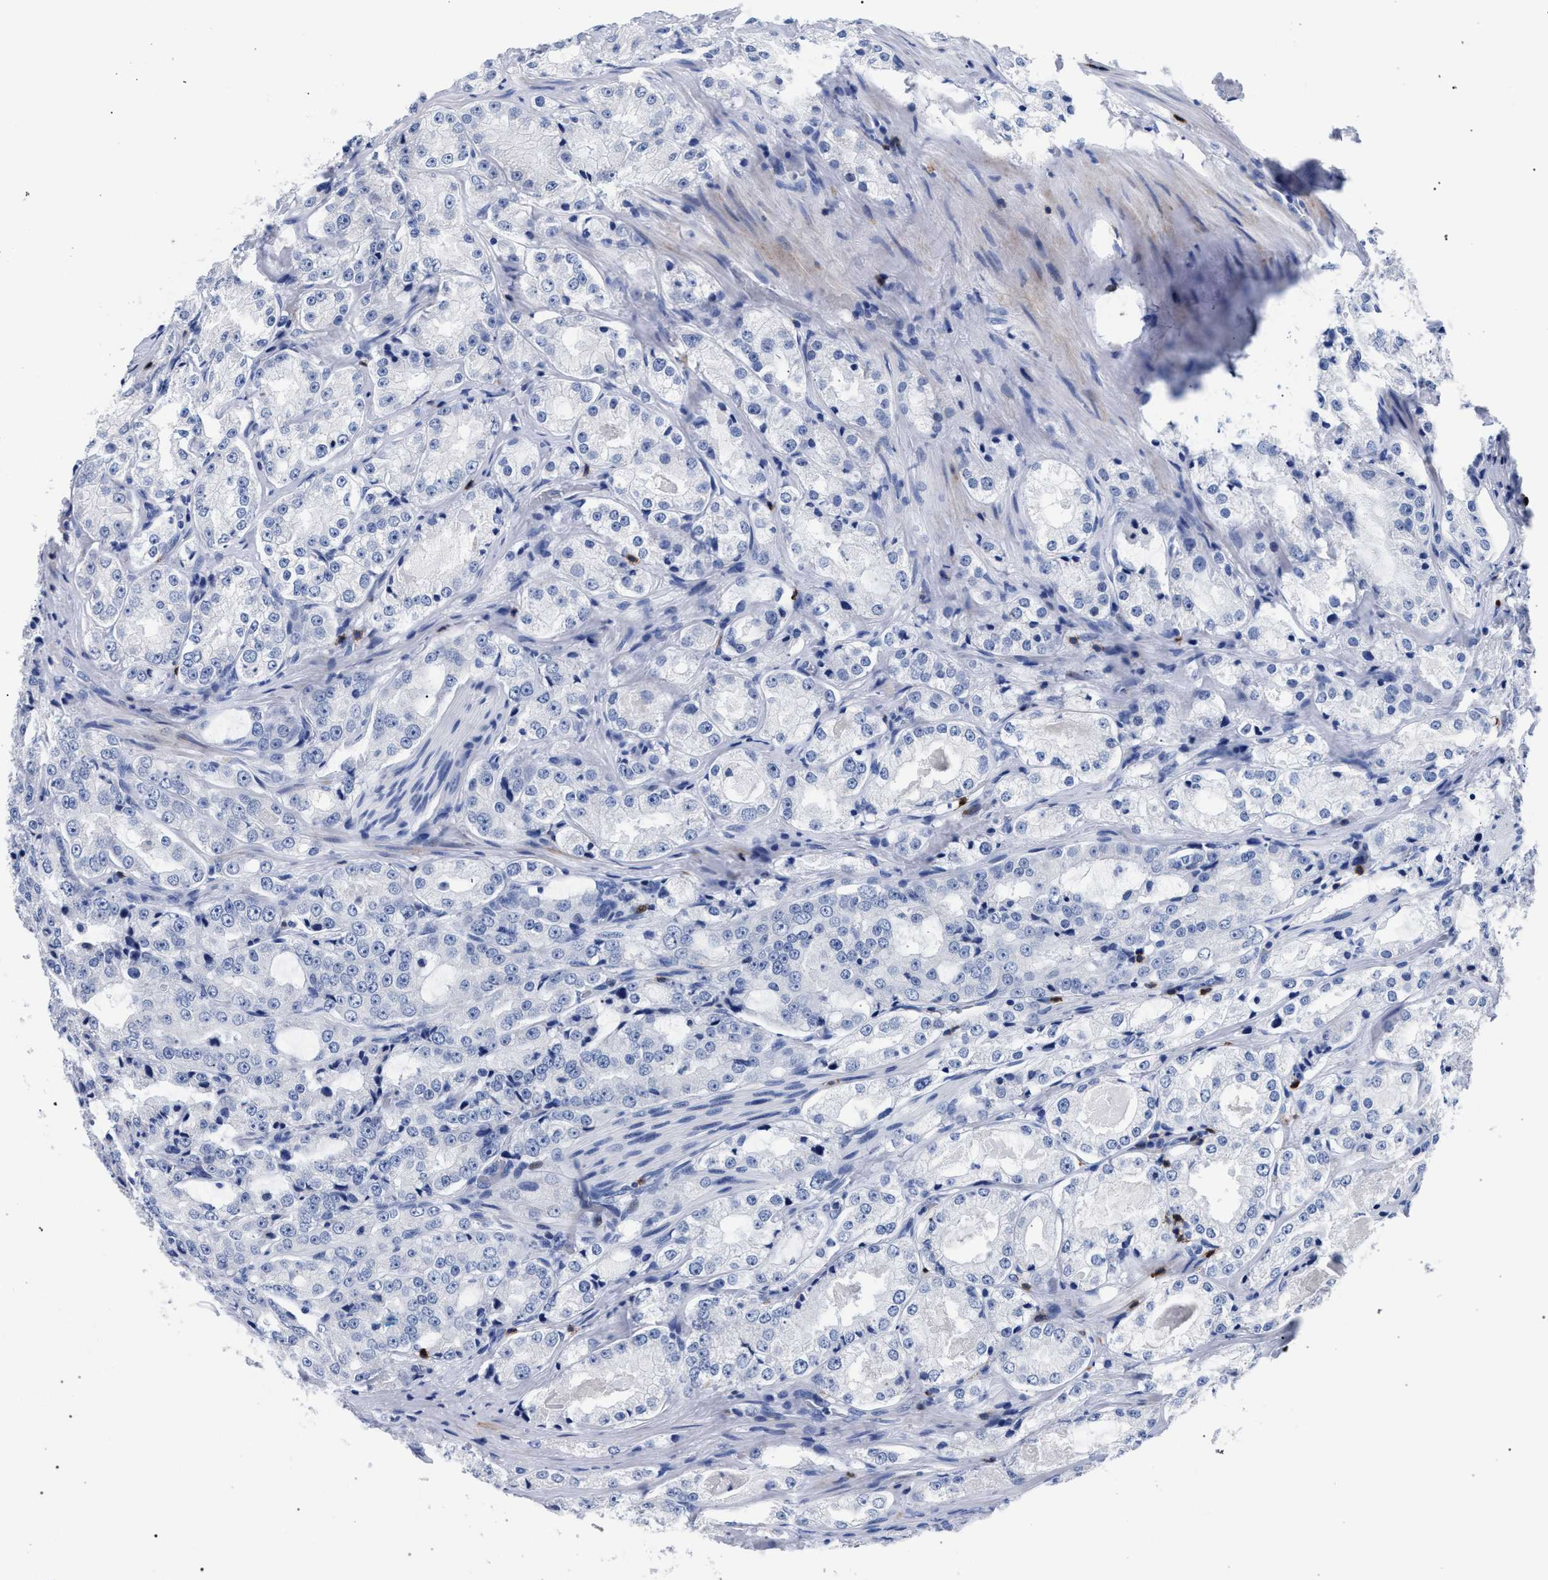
{"staining": {"intensity": "negative", "quantity": "none", "location": "none"}, "tissue": "prostate cancer", "cell_type": "Tumor cells", "image_type": "cancer", "snomed": [{"axis": "morphology", "description": "Adenocarcinoma, High grade"}, {"axis": "topography", "description": "Prostate"}], "caption": "Immunohistochemical staining of human prostate adenocarcinoma (high-grade) demonstrates no significant positivity in tumor cells.", "gene": "KLRK1", "patient": {"sex": "male", "age": 73}}